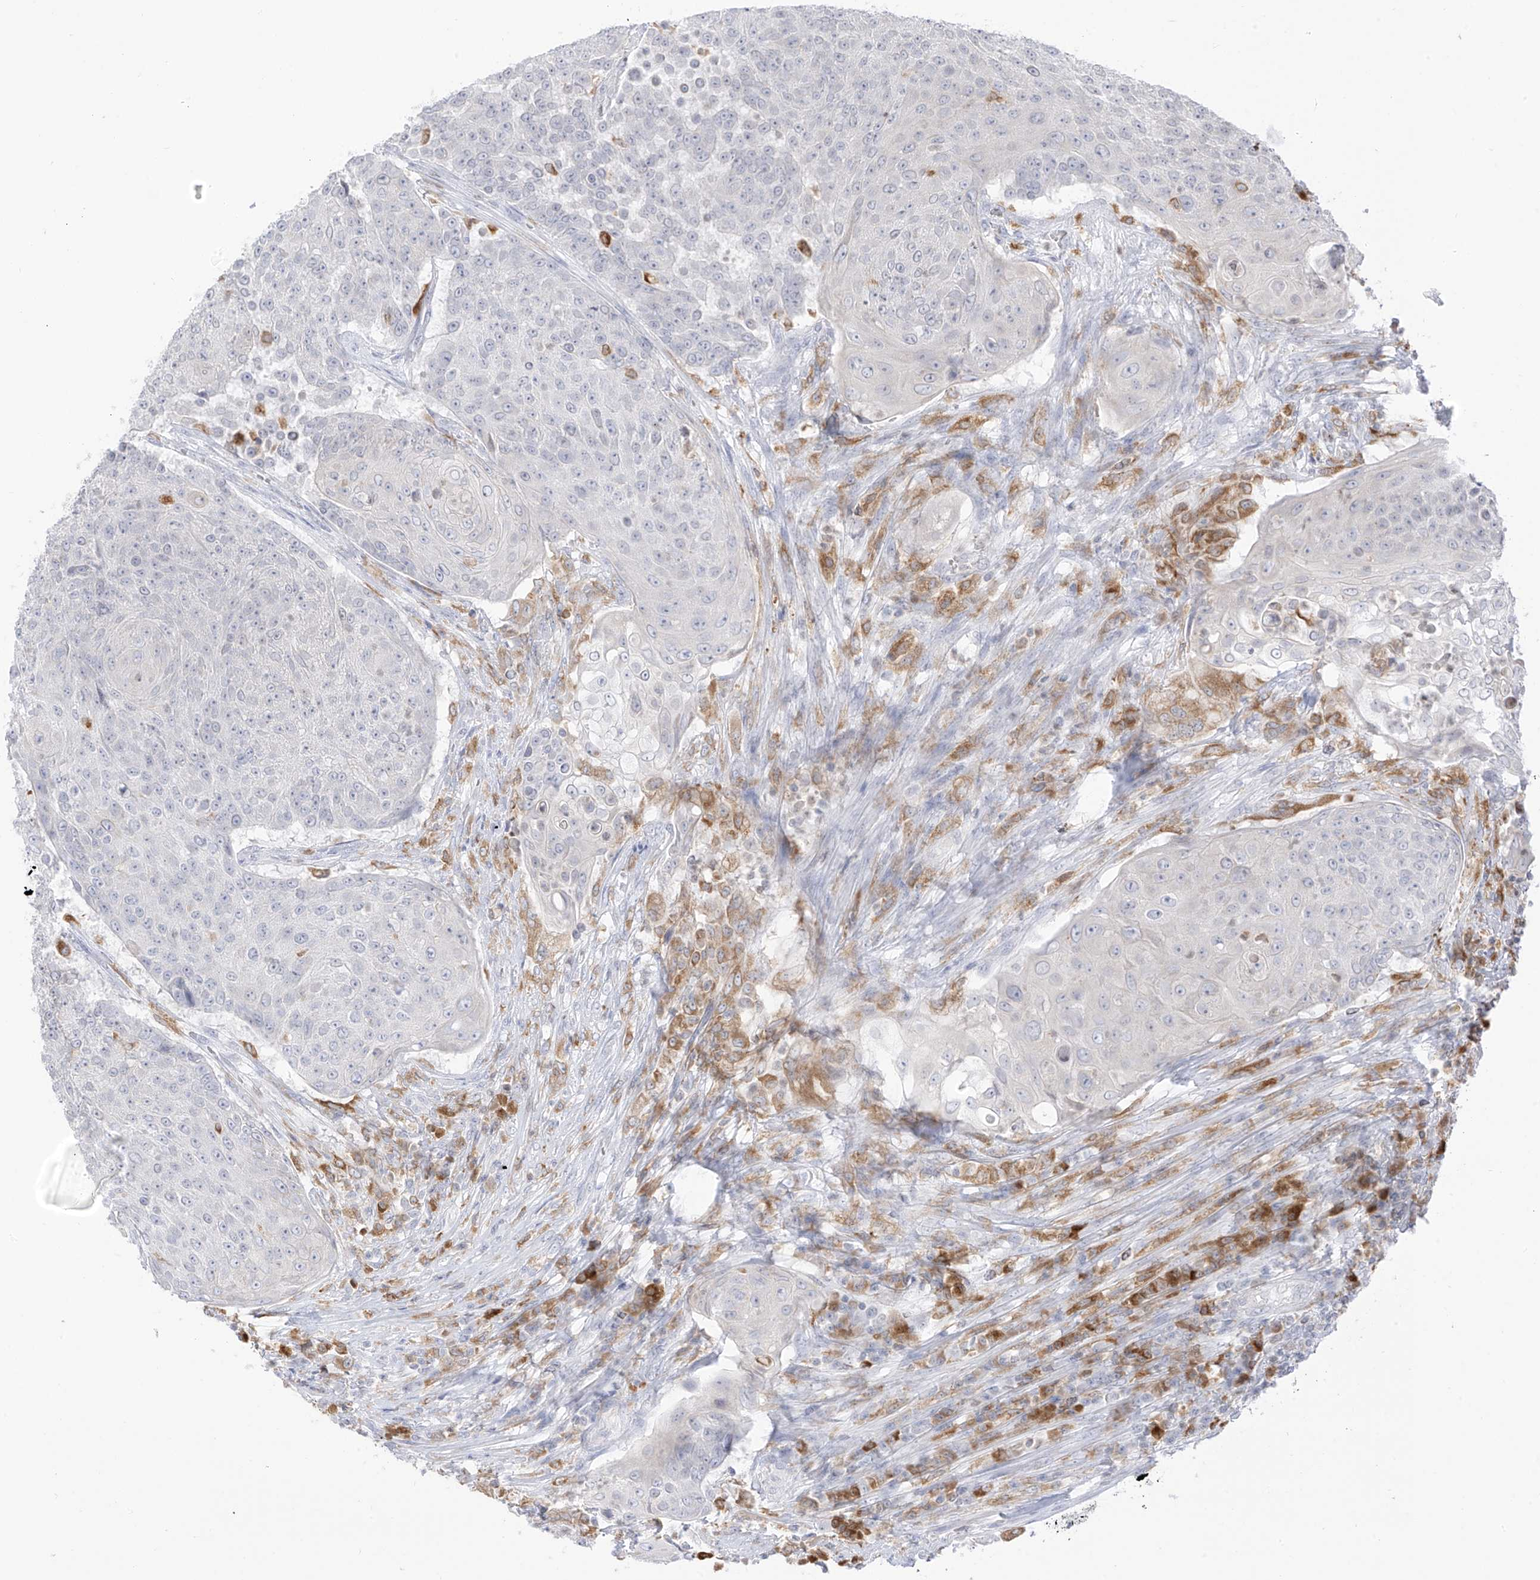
{"staining": {"intensity": "negative", "quantity": "none", "location": "none"}, "tissue": "urothelial cancer", "cell_type": "Tumor cells", "image_type": "cancer", "snomed": [{"axis": "morphology", "description": "Urothelial carcinoma, High grade"}, {"axis": "topography", "description": "Urinary bladder"}], "caption": "Tumor cells are negative for protein expression in human urothelial cancer.", "gene": "TBXAS1", "patient": {"sex": "female", "age": 63}}